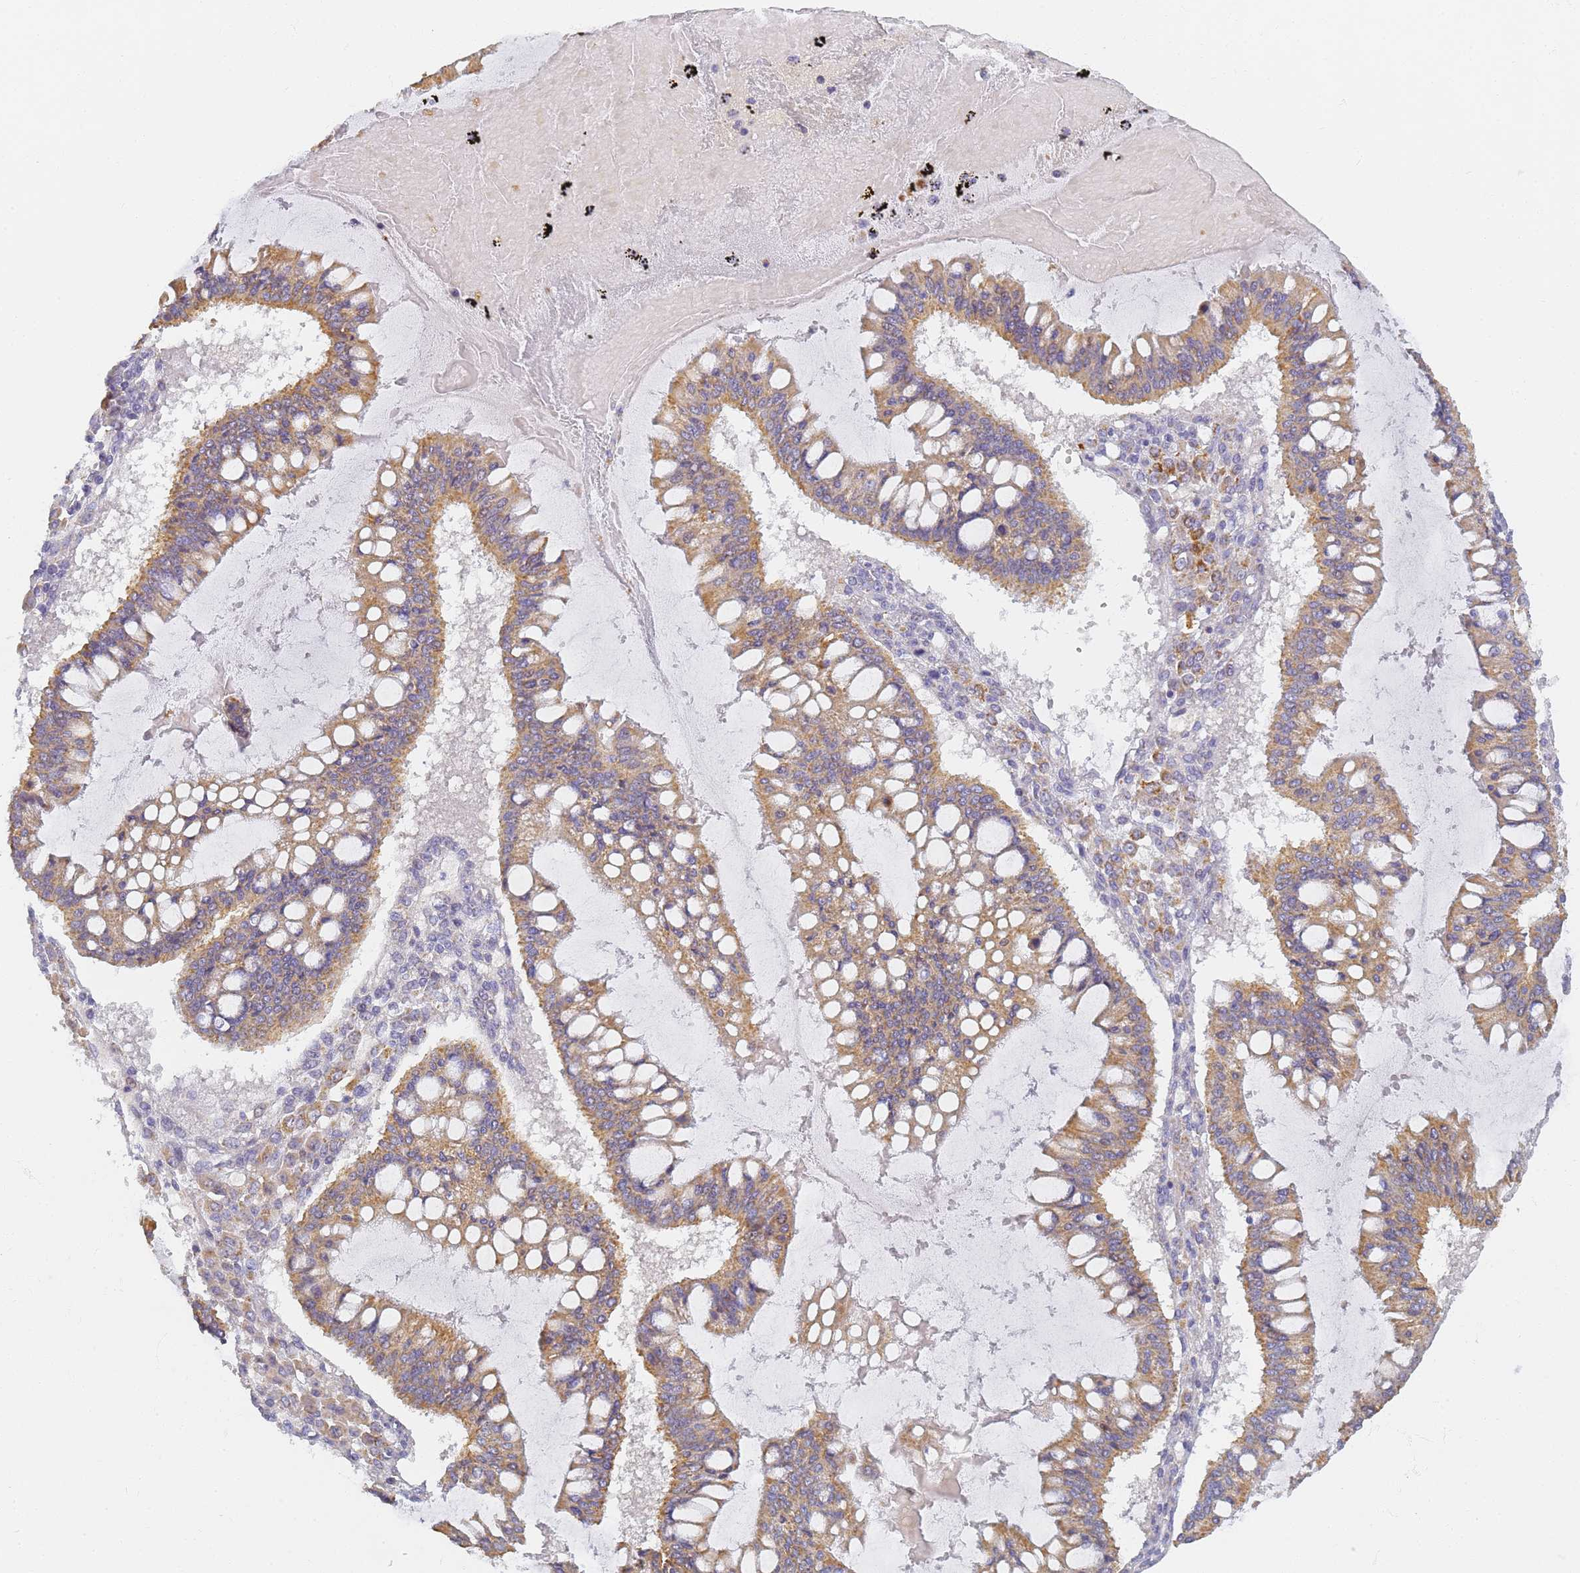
{"staining": {"intensity": "moderate", "quantity": ">75%", "location": "cytoplasmic/membranous"}, "tissue": "ovarian cancer", "cell_type": "Tumor cells", "image_type": "cancer", "snomed": [{"axis": "morphology", "description": "Cystadenocarcinoma, mucinous, NOS"}, {"axis": "topography", "description": "Ovary"}], "caption": "Human ovarian mucinous cystadenocarcinoma stained with a brown dye shows moderate cytoplasmic/membranous positive positivity in about >75% of tumor cells.", "gene": "UTP23", "patient": {"sex": "female", "age": 73}}